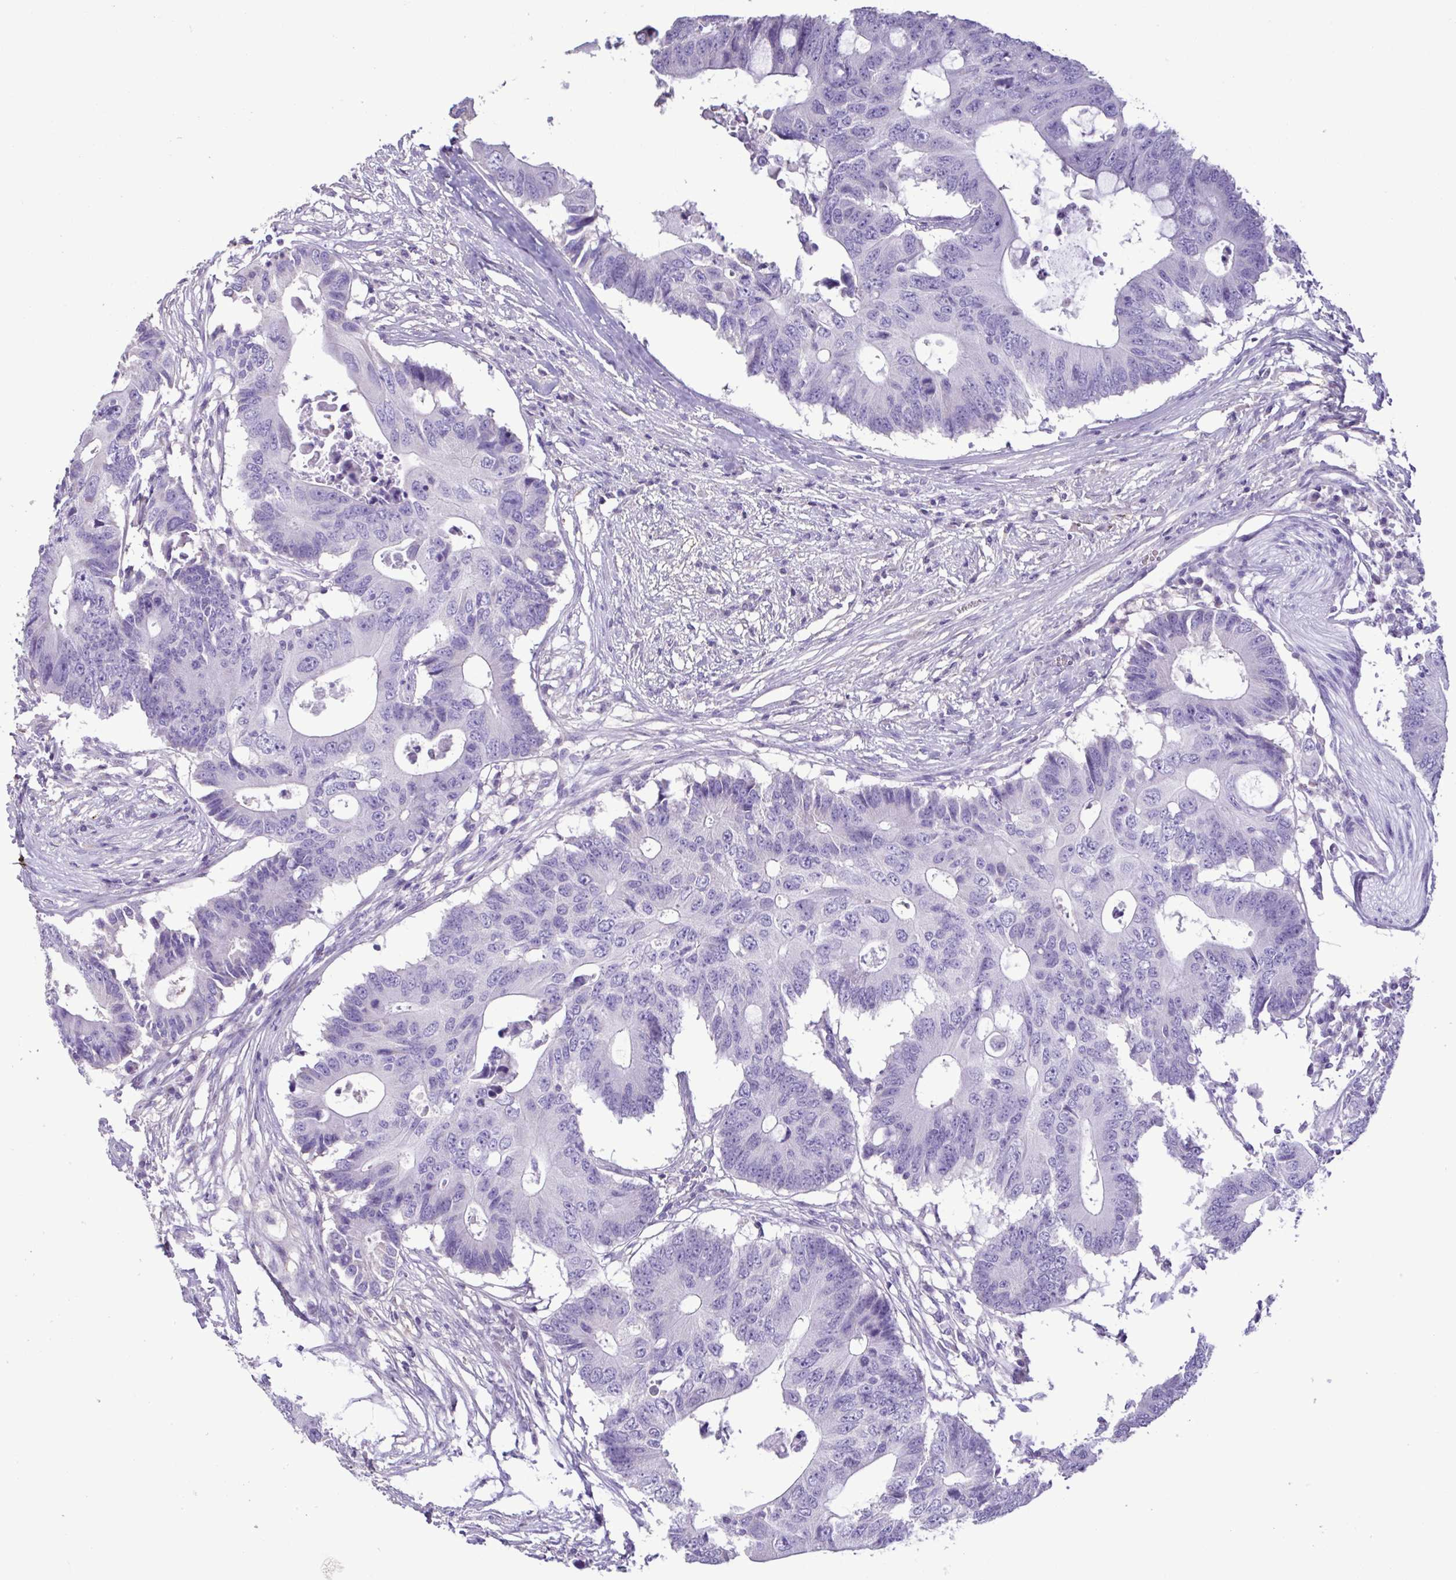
{"staining": {"intensity": "negative", "quantity": "none", "location": "none"}, "tissue": "colorectal cancer", "cell_type": "Tumor cells", "image_type": "cancer", "snomed": [{"axis": "morphology", "description": "Adenocarcinoma, NOS"}, {"axis": "topography", "description": "Colon"}], "caption": "A micrograph of human colorectal adenocarcinoma is negative for staining in tumor cells.", "gene": "PLA2G4E", "patient": {"sex": "male", "age": 71}}